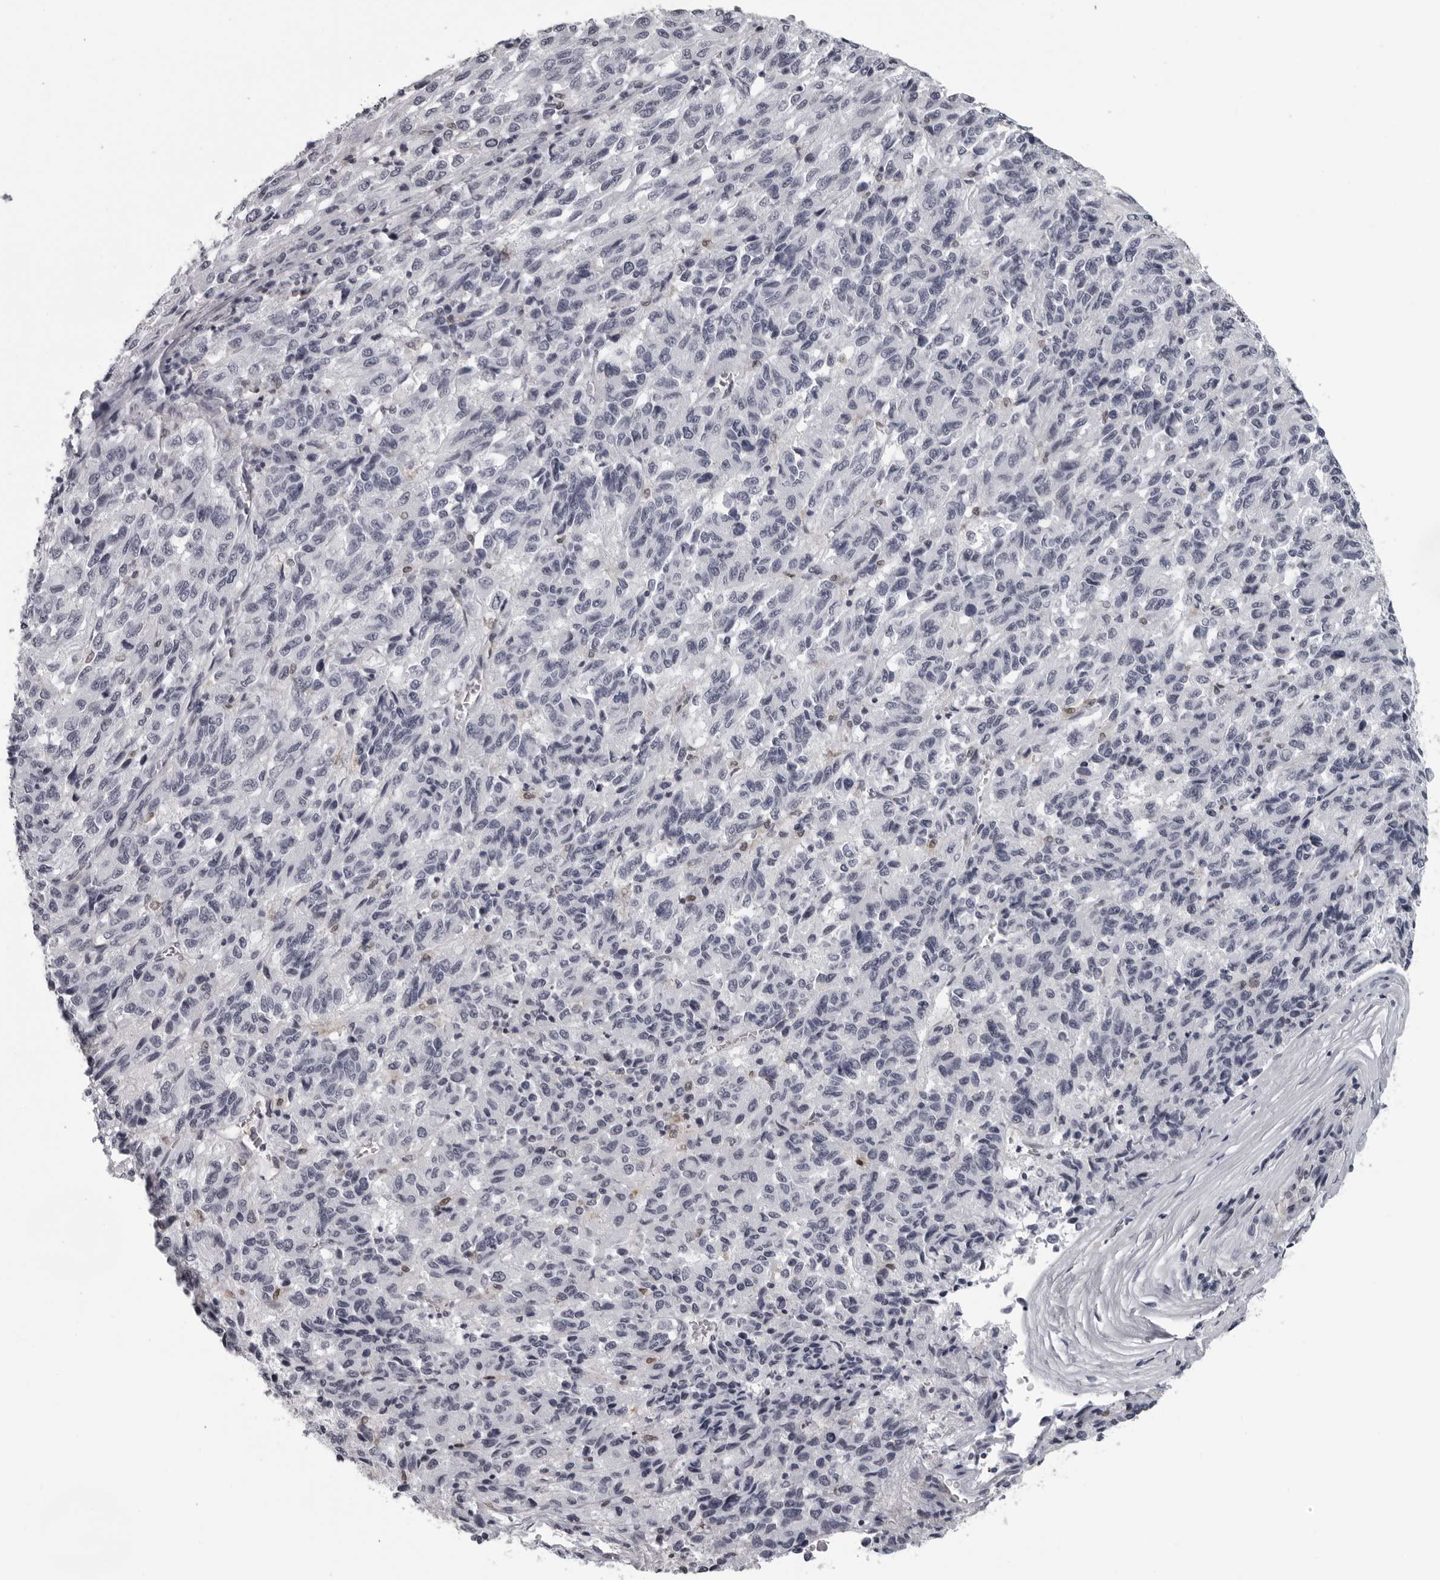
{"staining": {"intensity": "negative", "quantity": "none", "location": "none"}, "tissue": "melanoma", "cell_type": "Tumor cells", "image_type": "cancer", "snomed": [{"axis": "morphology", "description": "Malignant melanoma, Metastatic site"}, {"axis": "topography", "description": "Lung"}], "caption": "Melanoma was stained to show a protein in brown. There is no significant expression in tumor cells.", "gene": "LZIC", "patient": {"sex": "male", "age": 64}}